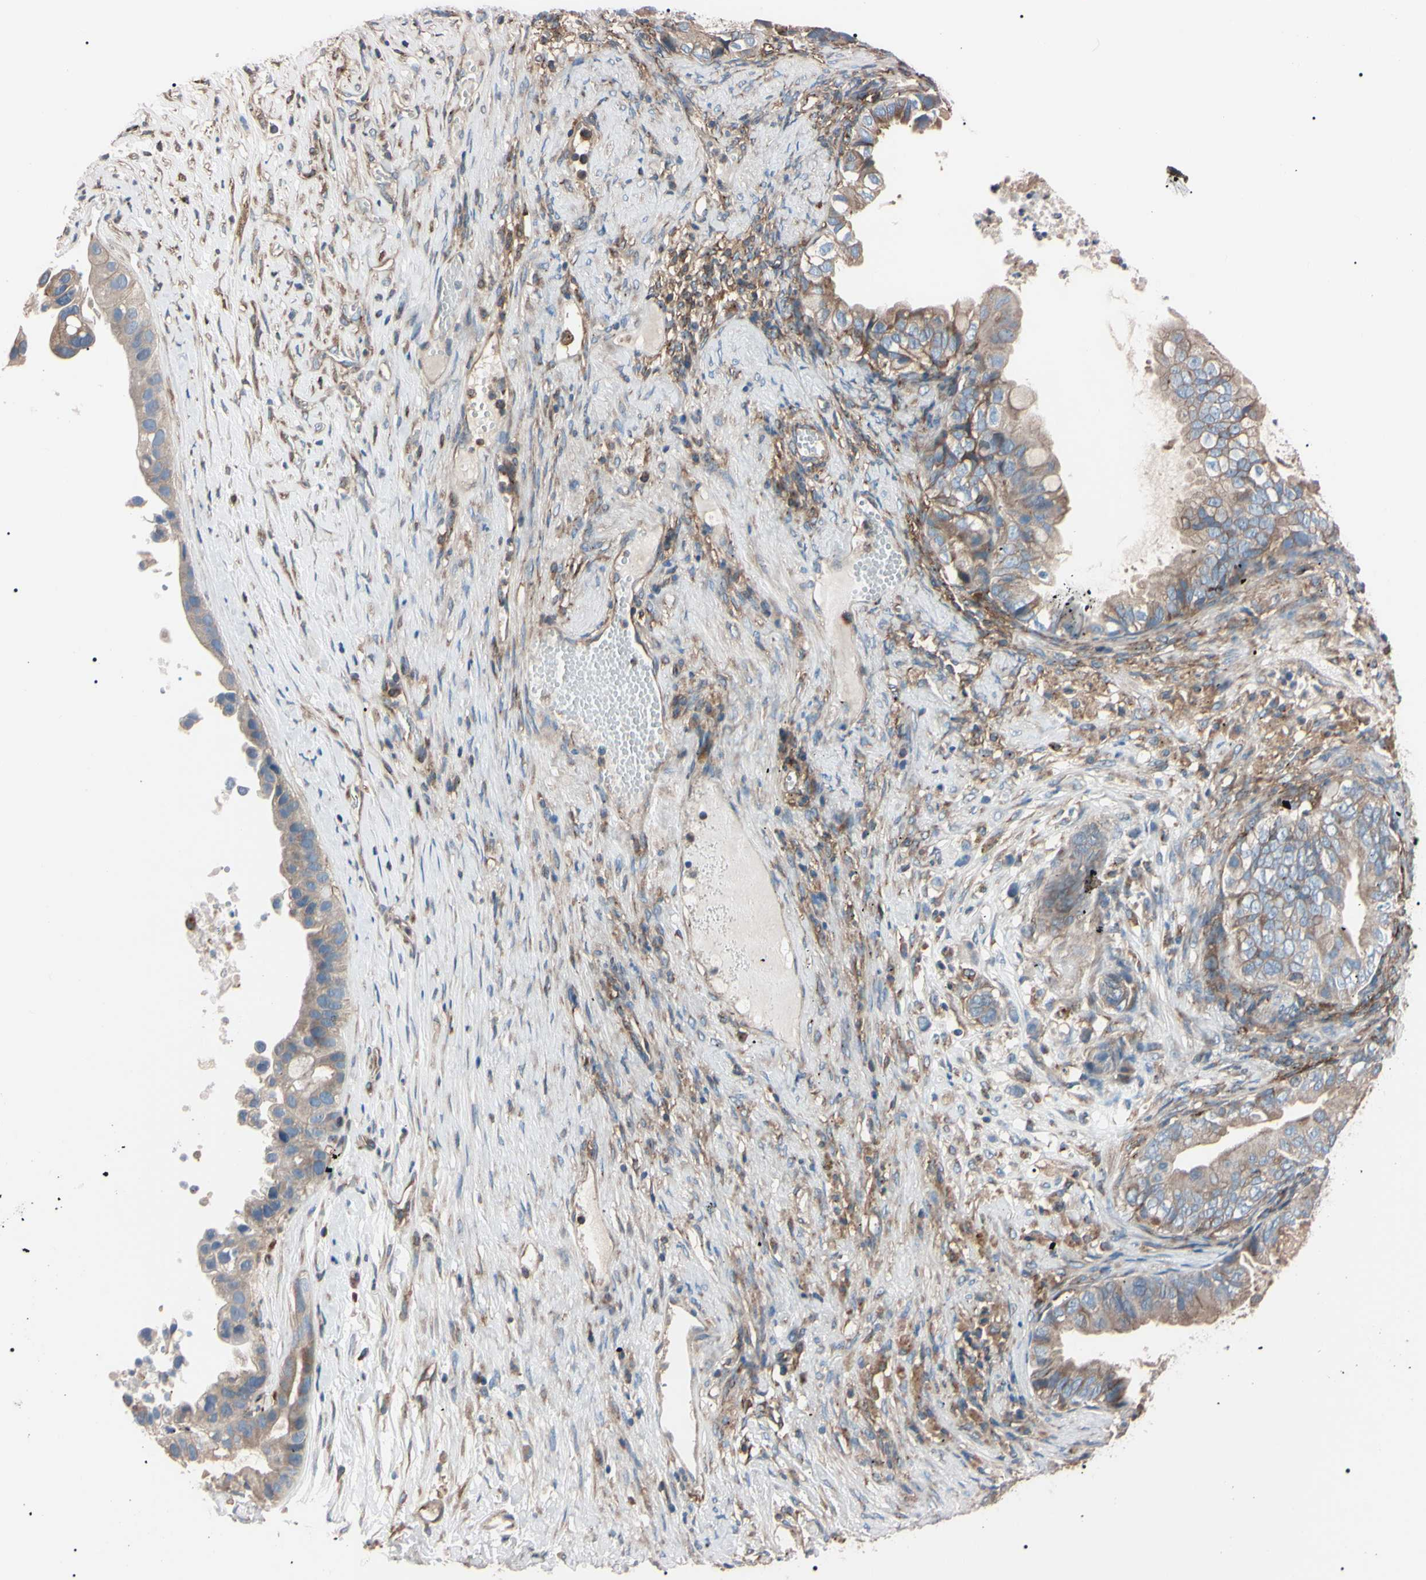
{"staining": {"intensity": "weak", "quantity": ">75%", "location": "cytoplasmic/membranous"}, "tissue": "ovarian cancer", "cell_type": "Tumor cells", "image_type": "cancer", "snomed": [{"axis": "morphology", "description": "Cystadenocarcinoma, mucinous, NOS"}, {"axis": "topography", "description": "Ovary"}], "caption": "Immunohistochemical staining of human mucinous cystadenocarcinoma (ovarian) shows weak cytoplasmic/membranous protein positivity in about >75% of tumor cells.", "gene": "PRKACA", "patient": {"sex": "female", "age": 80}}